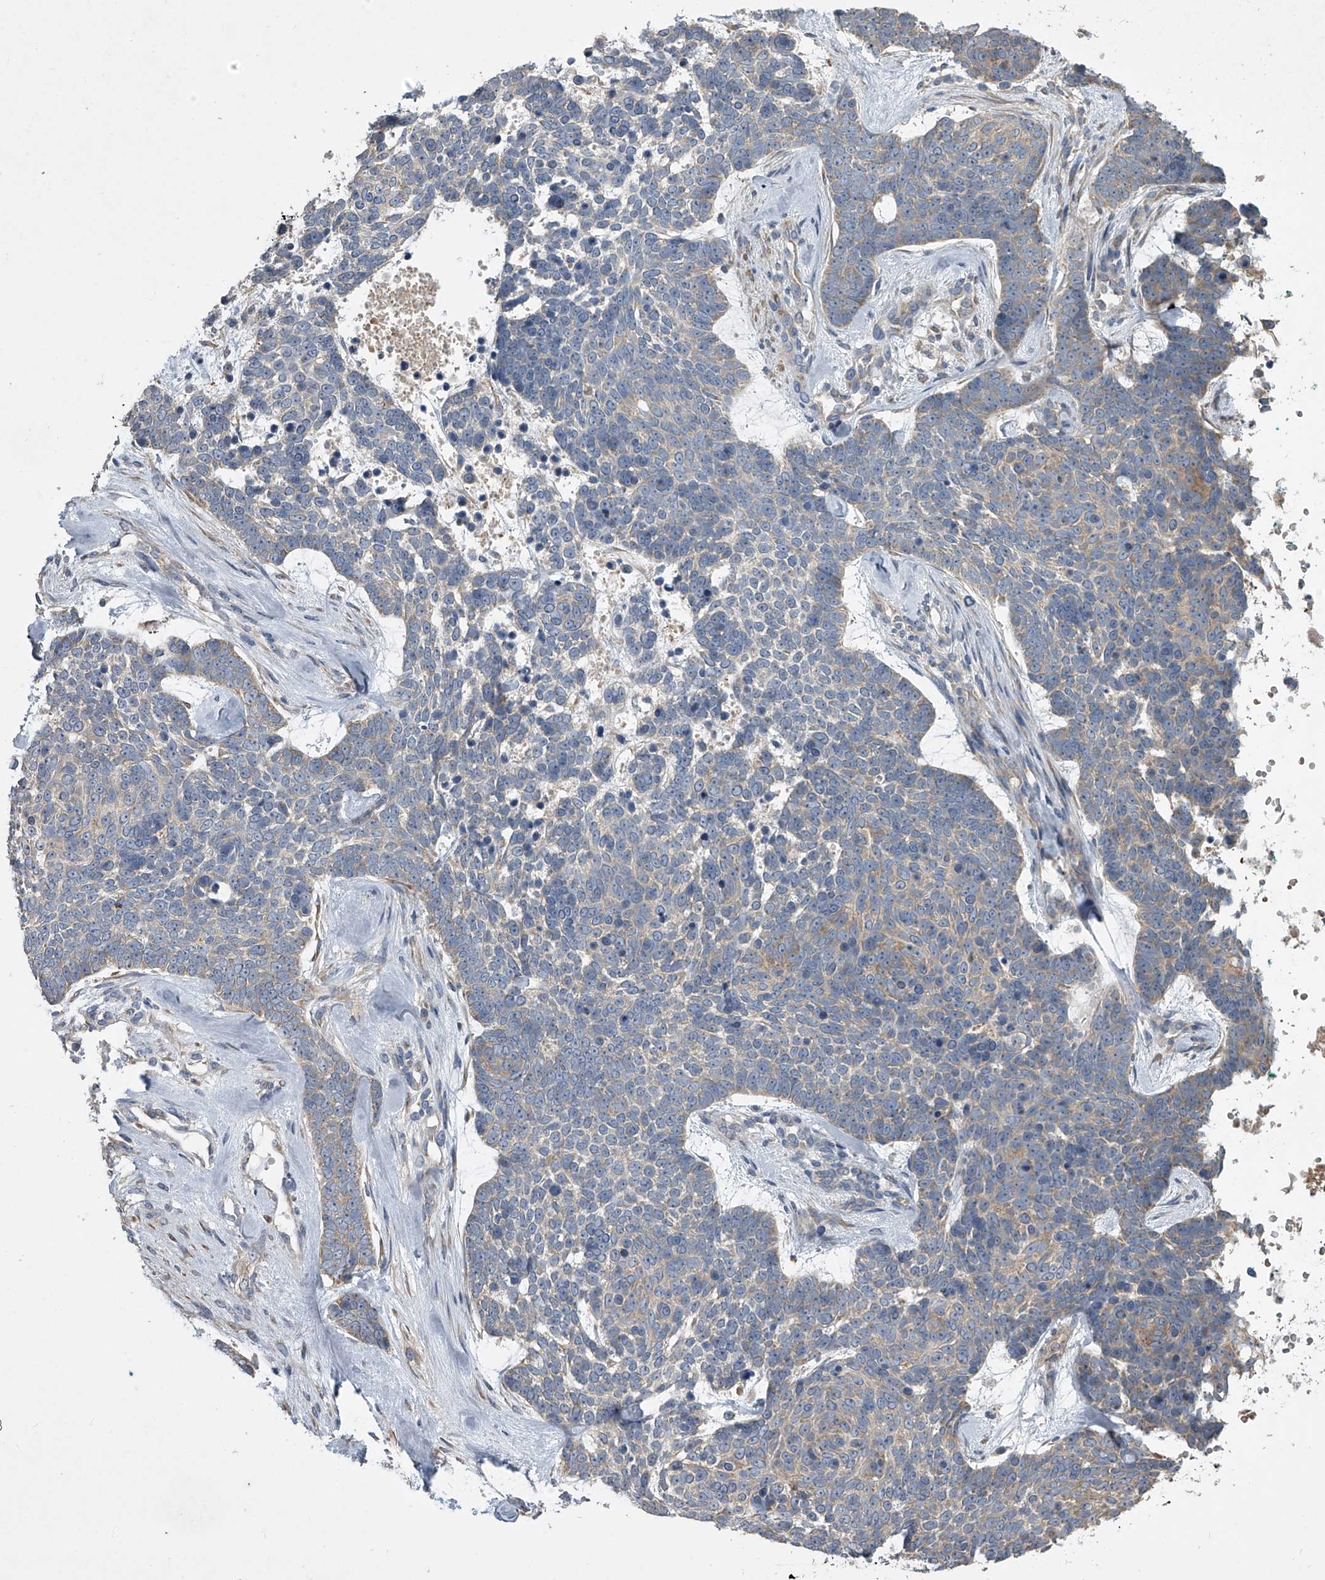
{"staining": {"intensity": "weak", "quantity": "25%-75%", "location": "cytoplasmic/membranous"}, "tissue": "skin cancer", "cell_type": "Tumor cells", "image_type": "cancer", "snomed": [{"axis": "morphology", "description": "Basal cell carcinoma"}, {"axis": "topography", "description": "Skin"}], "caption": "The micrograph exhibits staining of basal cell carcinoma (skin), revealing weak cytoplasmic/membranous protein staining (brown color) within tumor cells.", "gene": "DOCK9", "patient": {"sex": "female", "age": 81}}